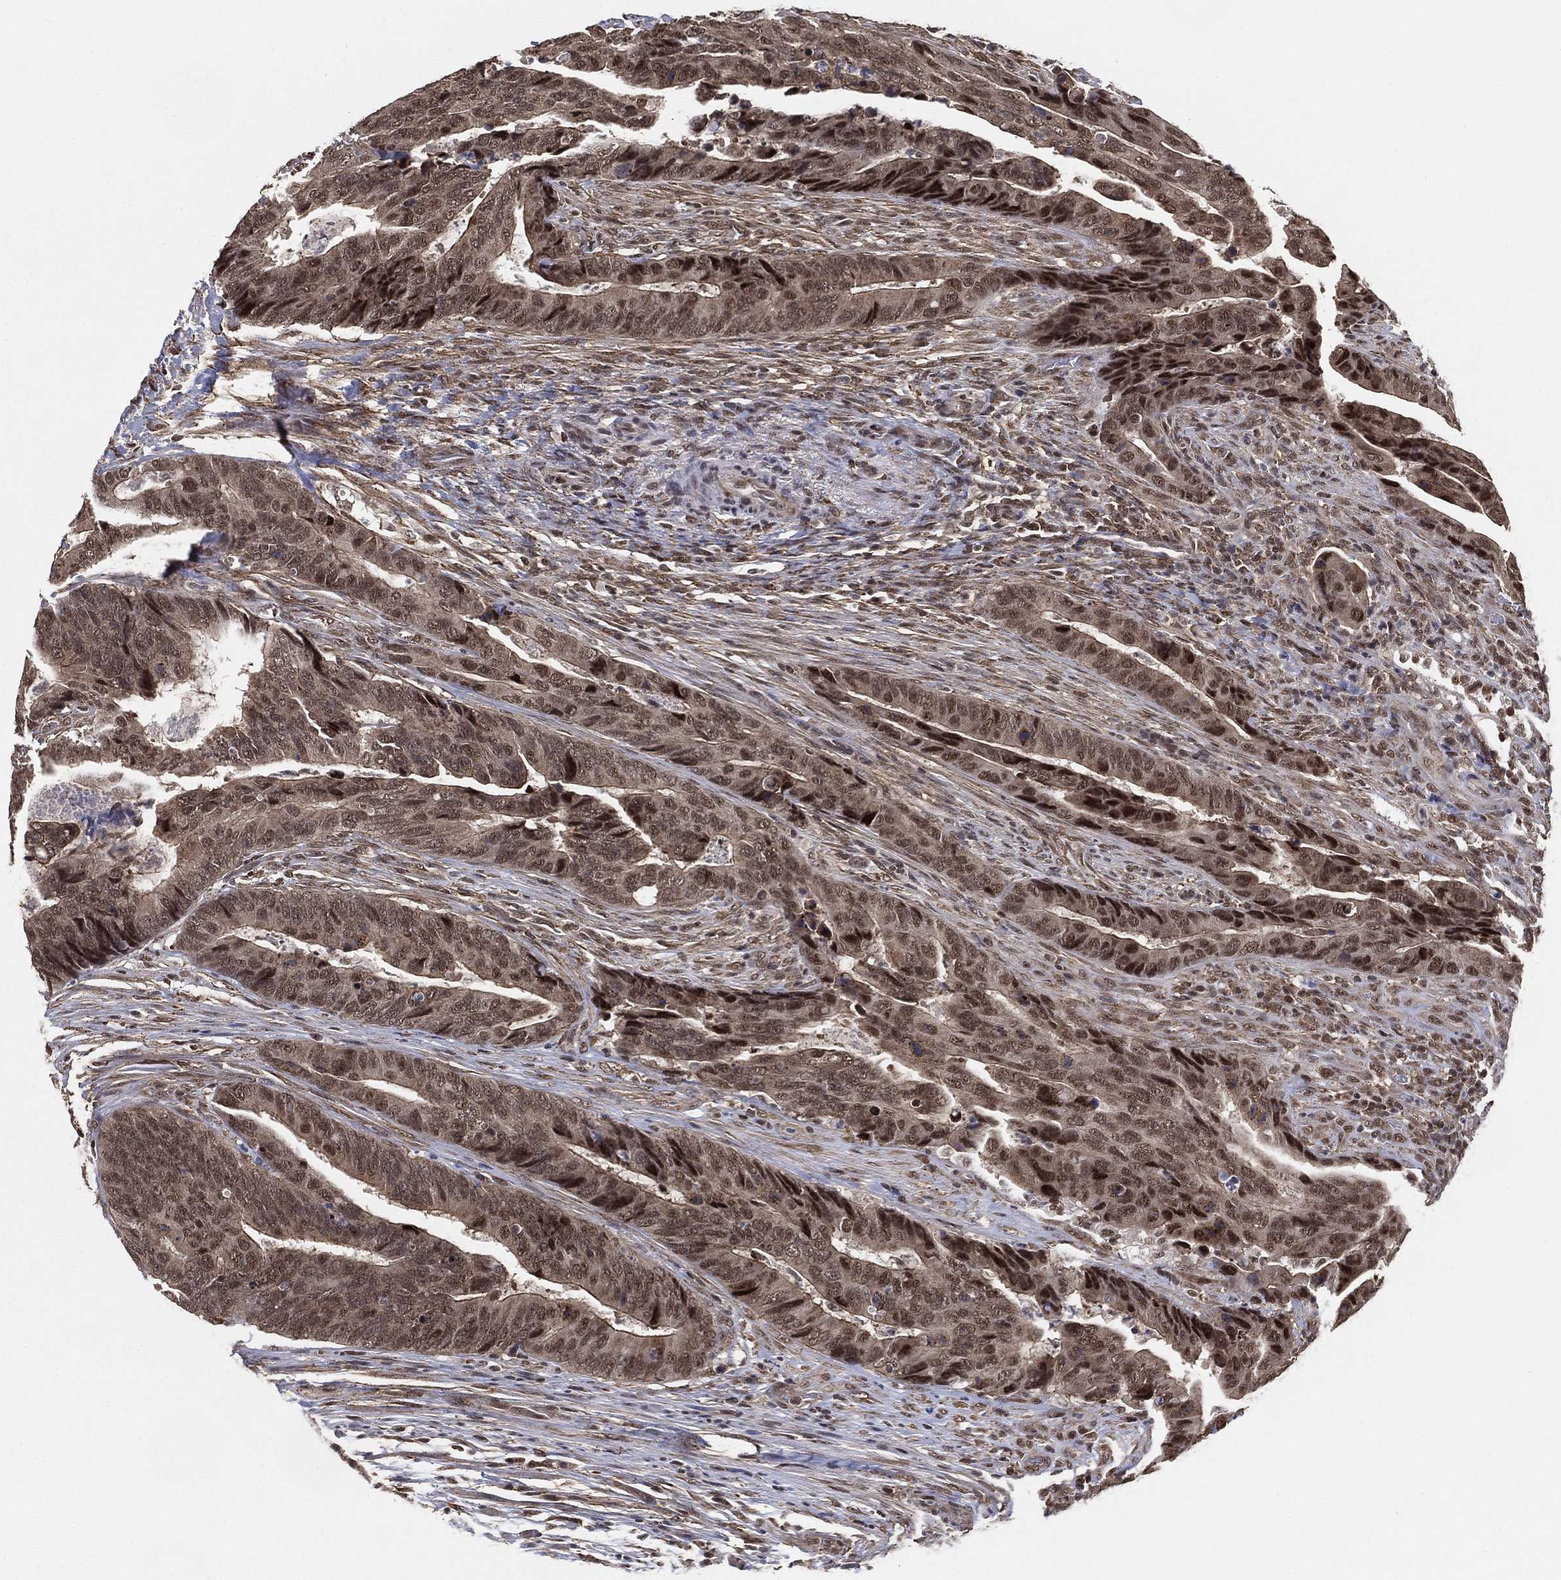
{"staining": {"intensity": "strong", "quantity": "<25%", "location": "nuclear"}, "tissue": "colorectal cancer", "cell_type": "Tumor cells", "image_type": "cancer", "snomed": [{"axis": "morphology", "description": "Adenocarcinoma, NOS"}, {"axis": "topography", "description": "Colon"}], "caption": "Colorectal cancer (adenocarcinoma) stained with a brown dye displays strong nuclear positive expression in approximately <25% of tumor cells.", "gene": "RSRC2", "patient": {"sex": "female", "age": 56}}